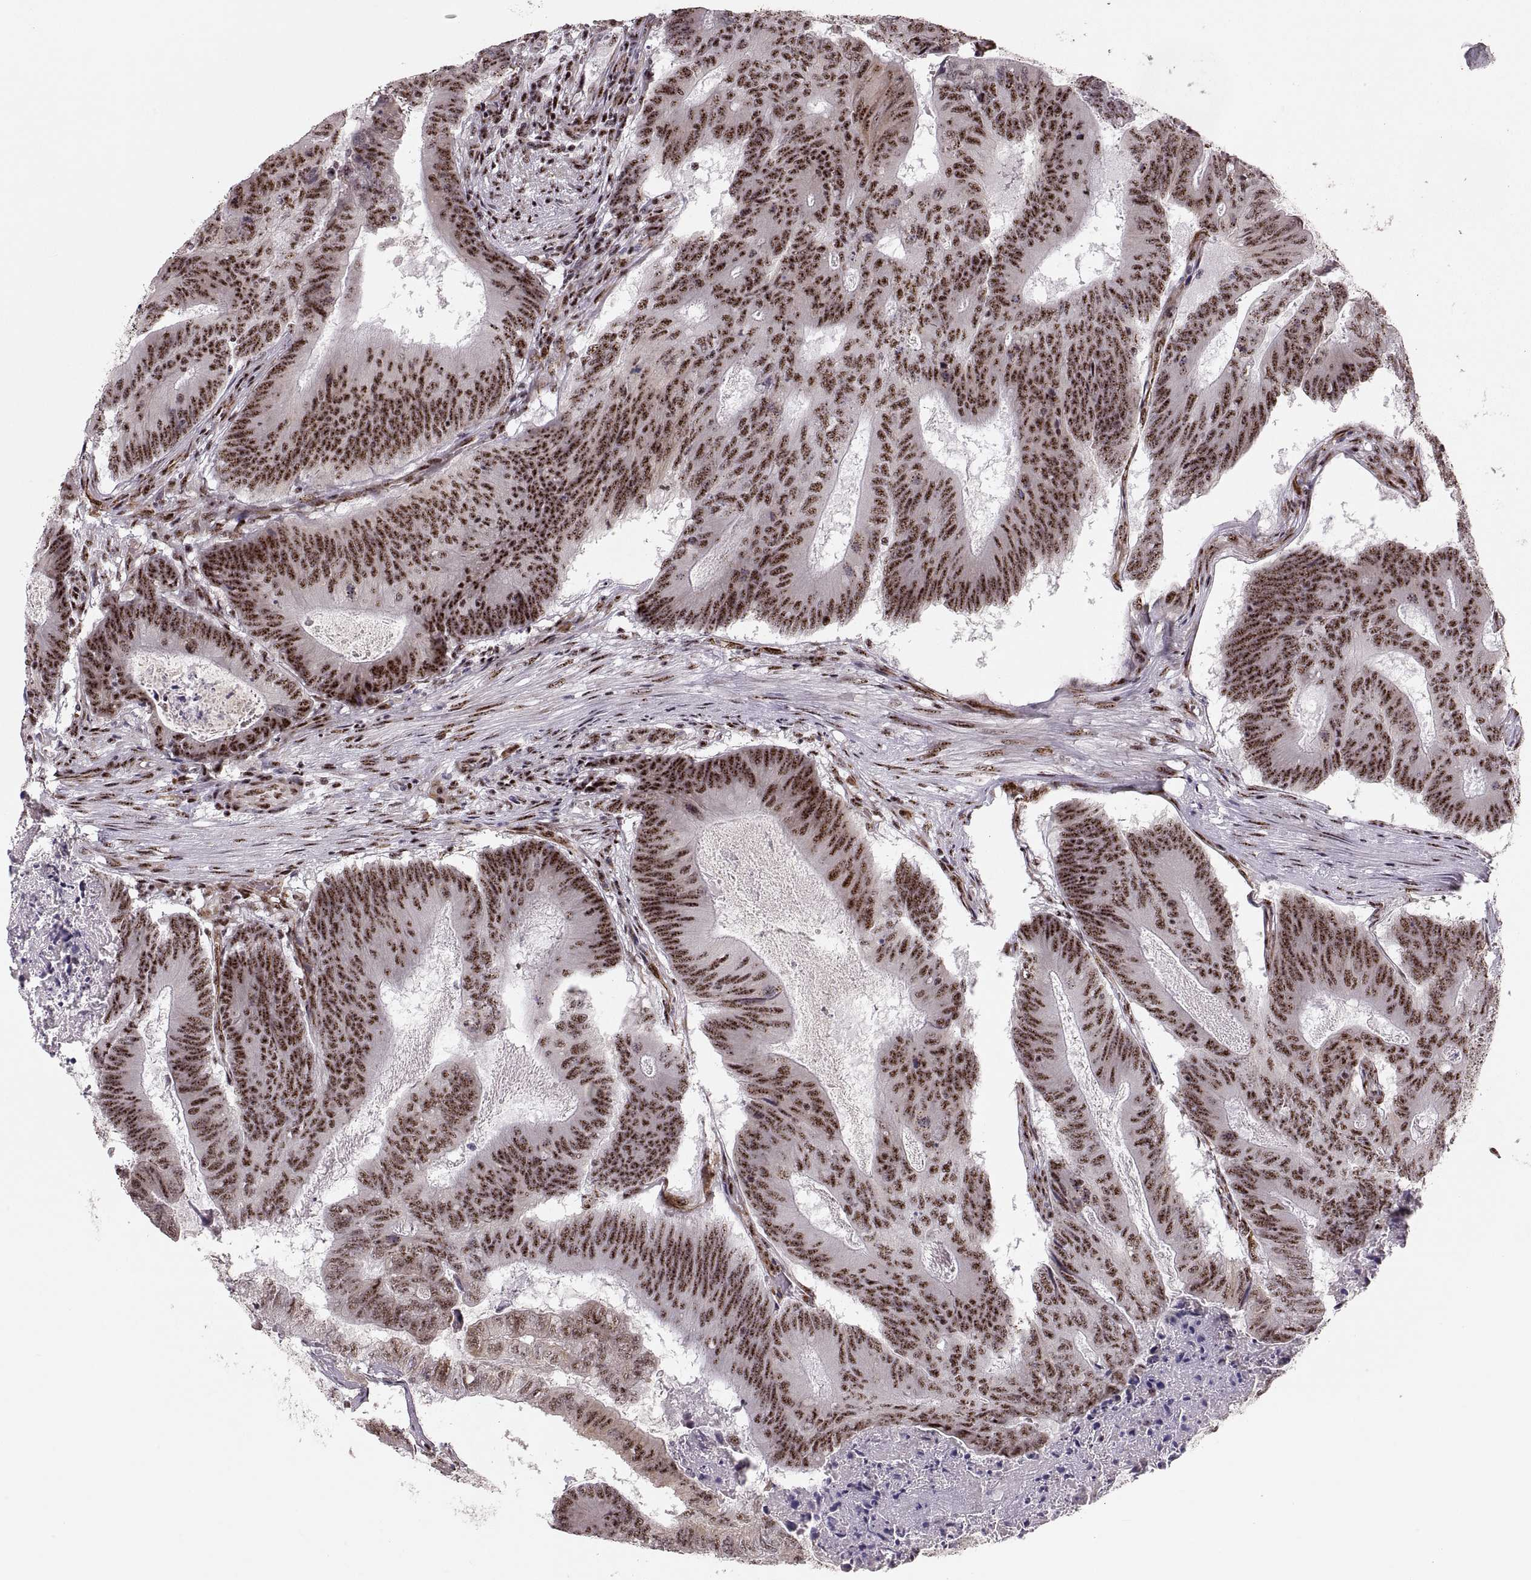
{"staining": {"intensity": "strong", "quantity": ">75%", "location": "nuclear"}, "tissue": "colorectal cancer", "cell_type": "Tumor cells", "image_type": "cancer", "snomed": [{"axis": "morphology", "description": "Adenocarcinoma, NOS"}, {"axis": "topography", "description": "Colon"}], "caption": "Colorectal adenocarcinoma stained with a brown dye exhibits strong nuclear positive expression in approximately >75% of tumor cells.", "gene": "ZCCHC17", "patient": {"sex": "female", "age": 70}}